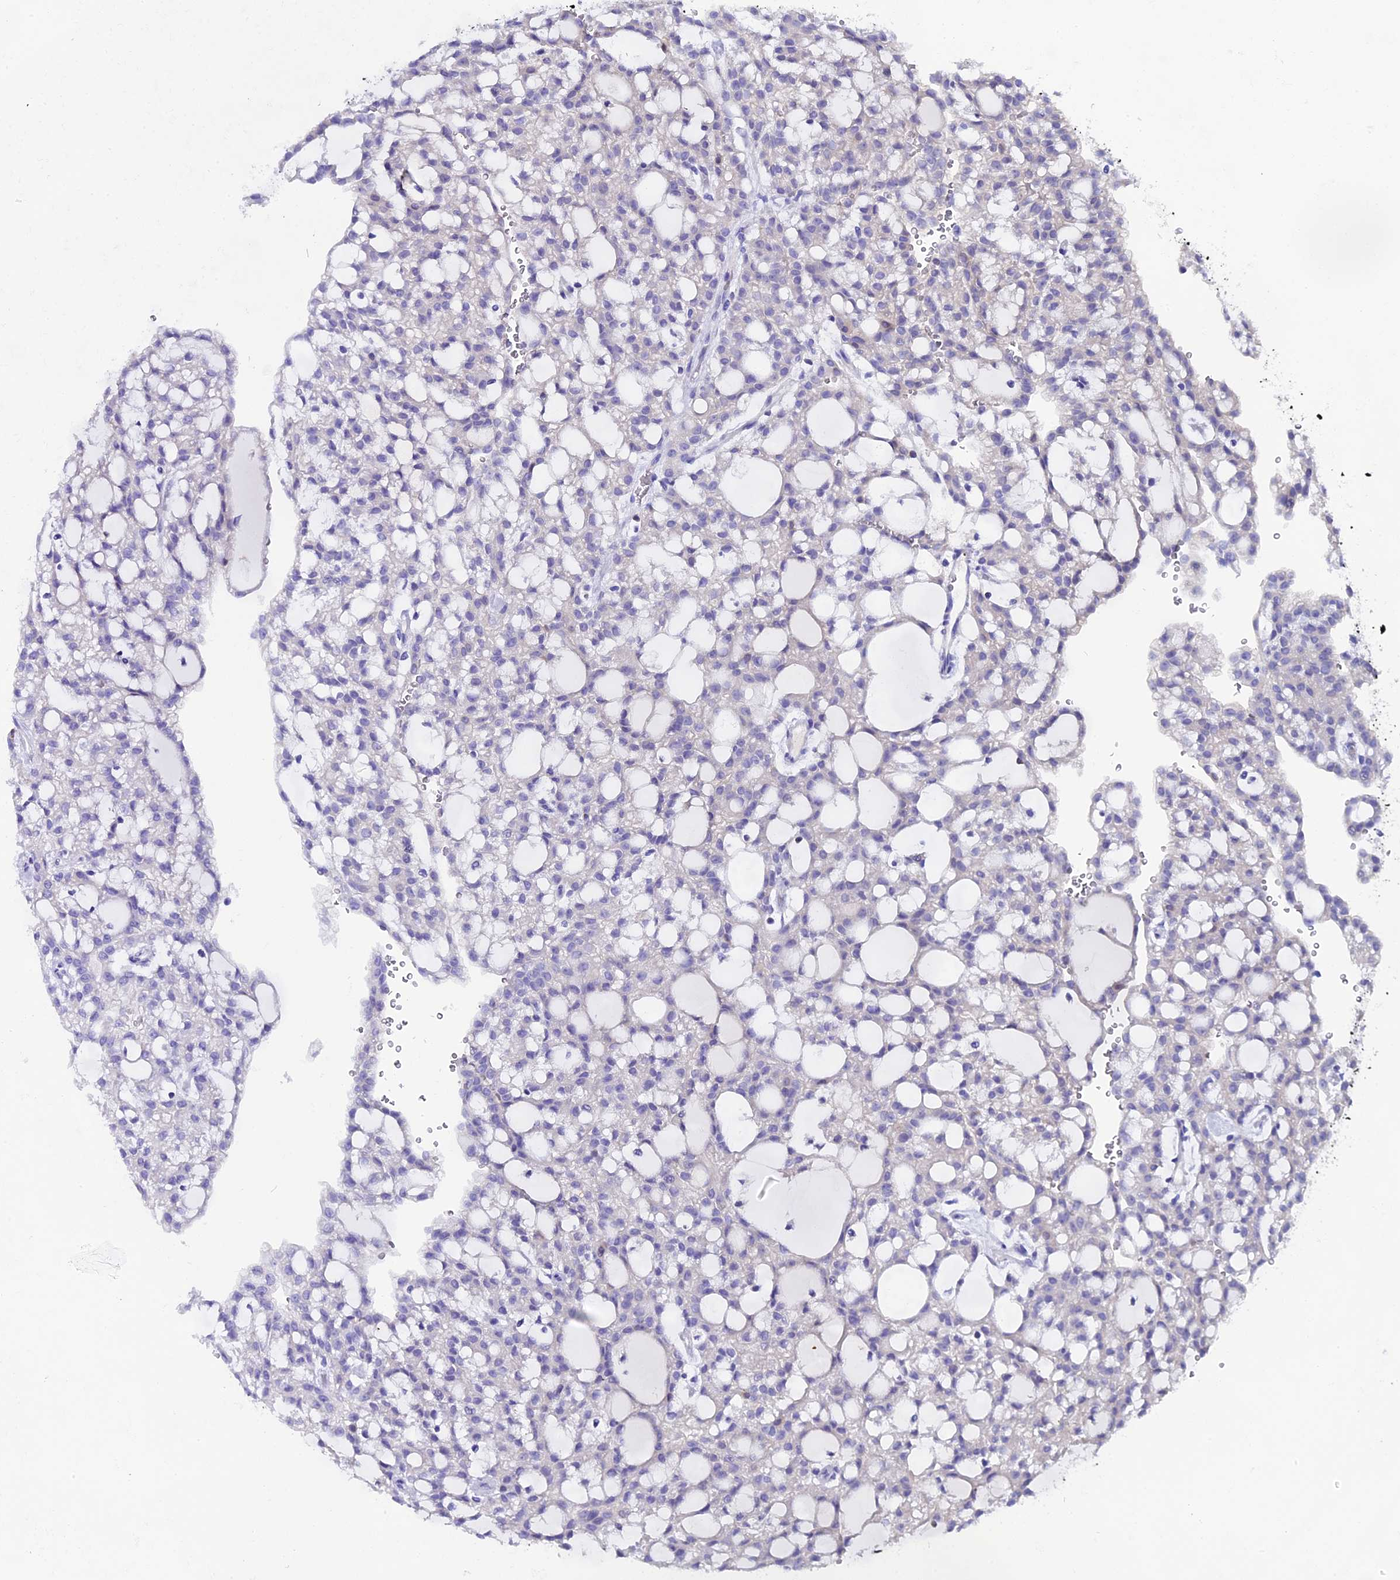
{"staining": {"intensity": "negative", "quantity": "none", "location": "none"}, "tissue": "renal cancer", "cell_type": "Tumor cells", "image_type": "cancer", "snomed": [{"axis": "morphology", "description": "Adenocarcinoma, NOS"}, {"axis": "topography", "description": "Kidney"}], "caption": "The image shows no significant expression in tumor cells of adenocarcinoma (renal).", "gene": "FKBP11", "patient": {"sex": "male", "age": 63}}